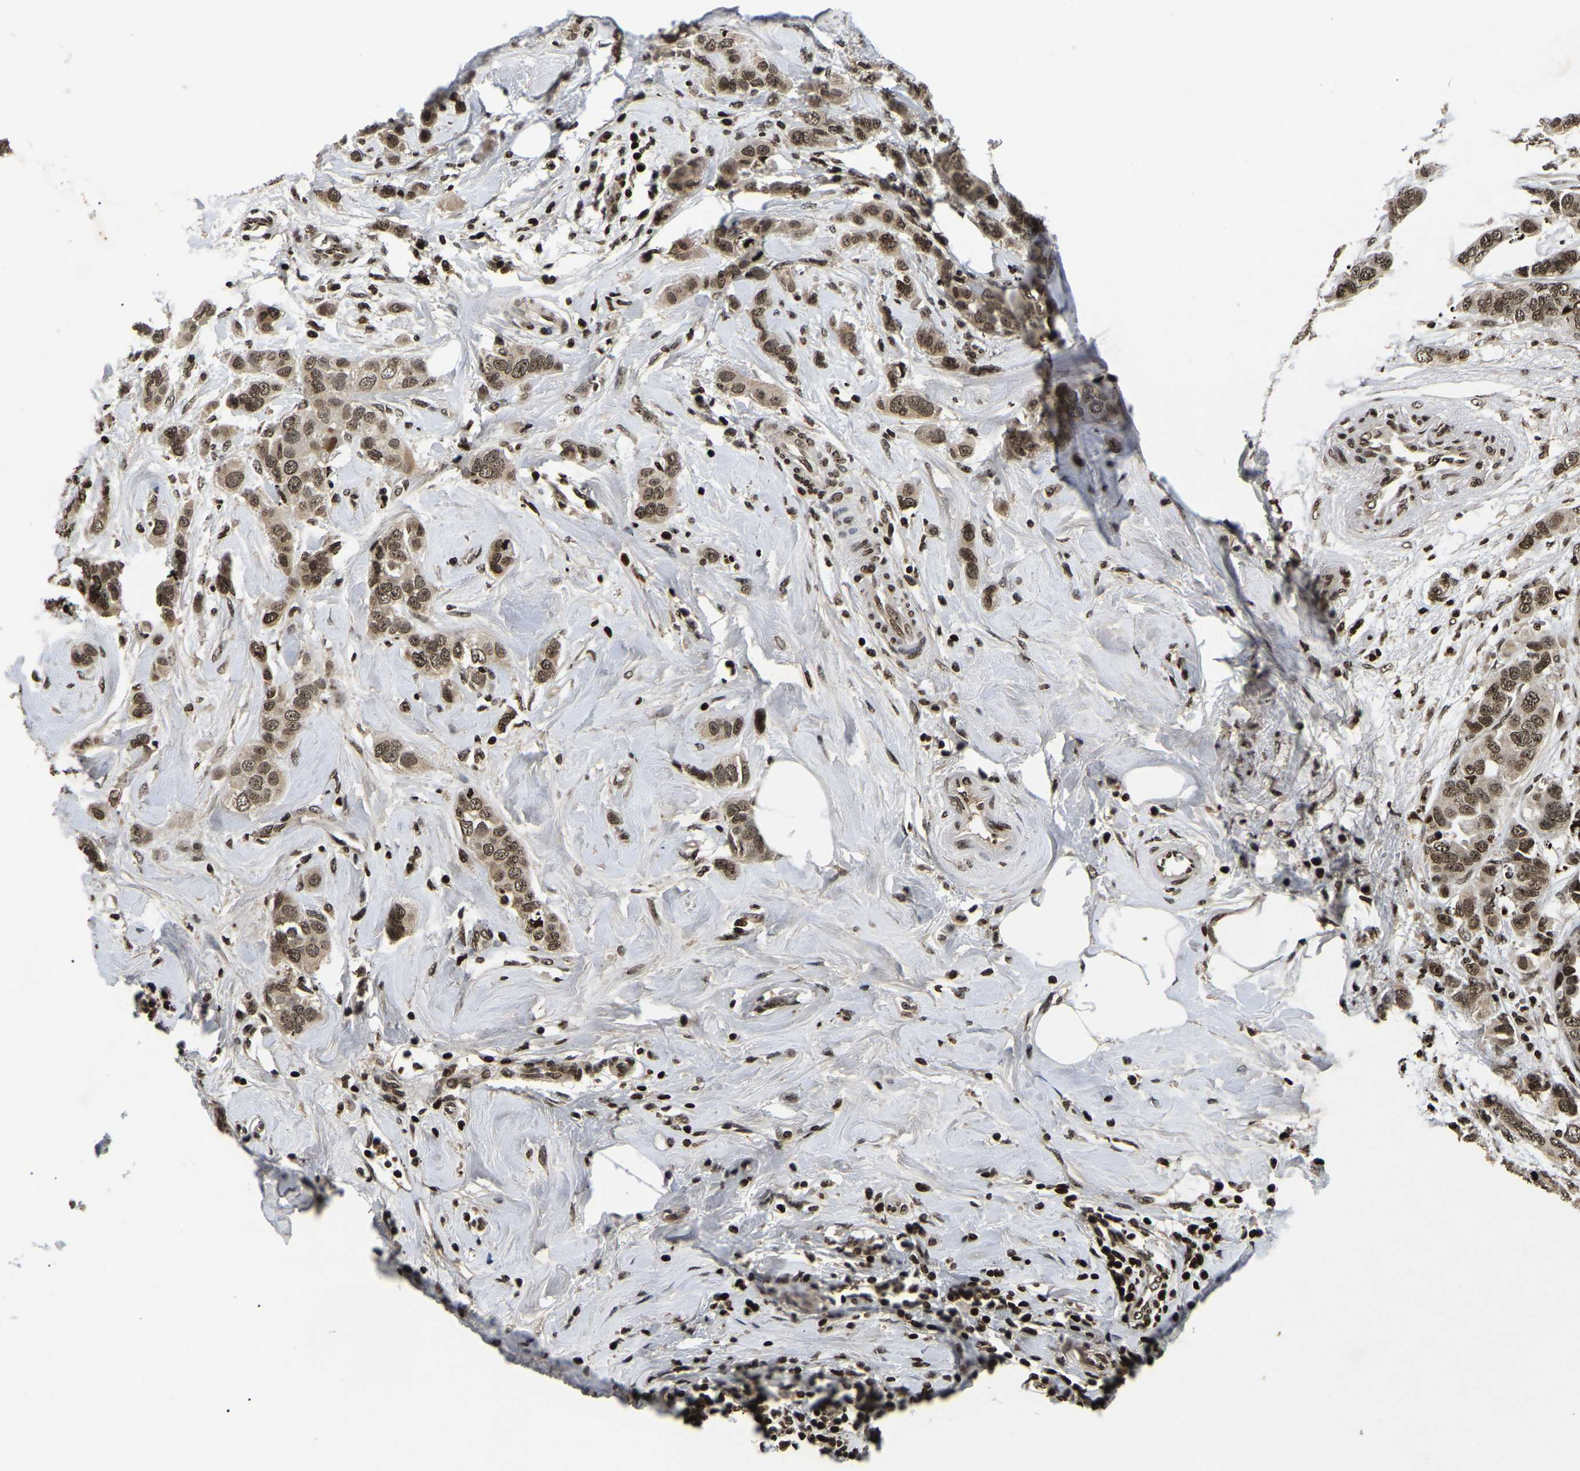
{"staining": {"intensity": "moderate", "quantity": ">75%", "location": "cytoplasmic/membranous,nuclear"}, "tissue": "breast cancer", "cell_type": "Tumor cells", "image_type": "cancer", "snomed": [{"axis": "morphology", "description": "Duct carcinoma"}, {"axis": "topography", "description": "Breast"}], "caption": "Breast cancer (infiltrating ductal carcinoma) tissue demonstrates moderate cytoplasmic/membranous and nuclear staining in approximately >75% of tumor cells Using DAB (brown) and hematoxylin (blue) stains, captured at high magnification using brightfield microscopy.", "gene": "LRRC61", "patient": {"sex": "female", "age": 50}}